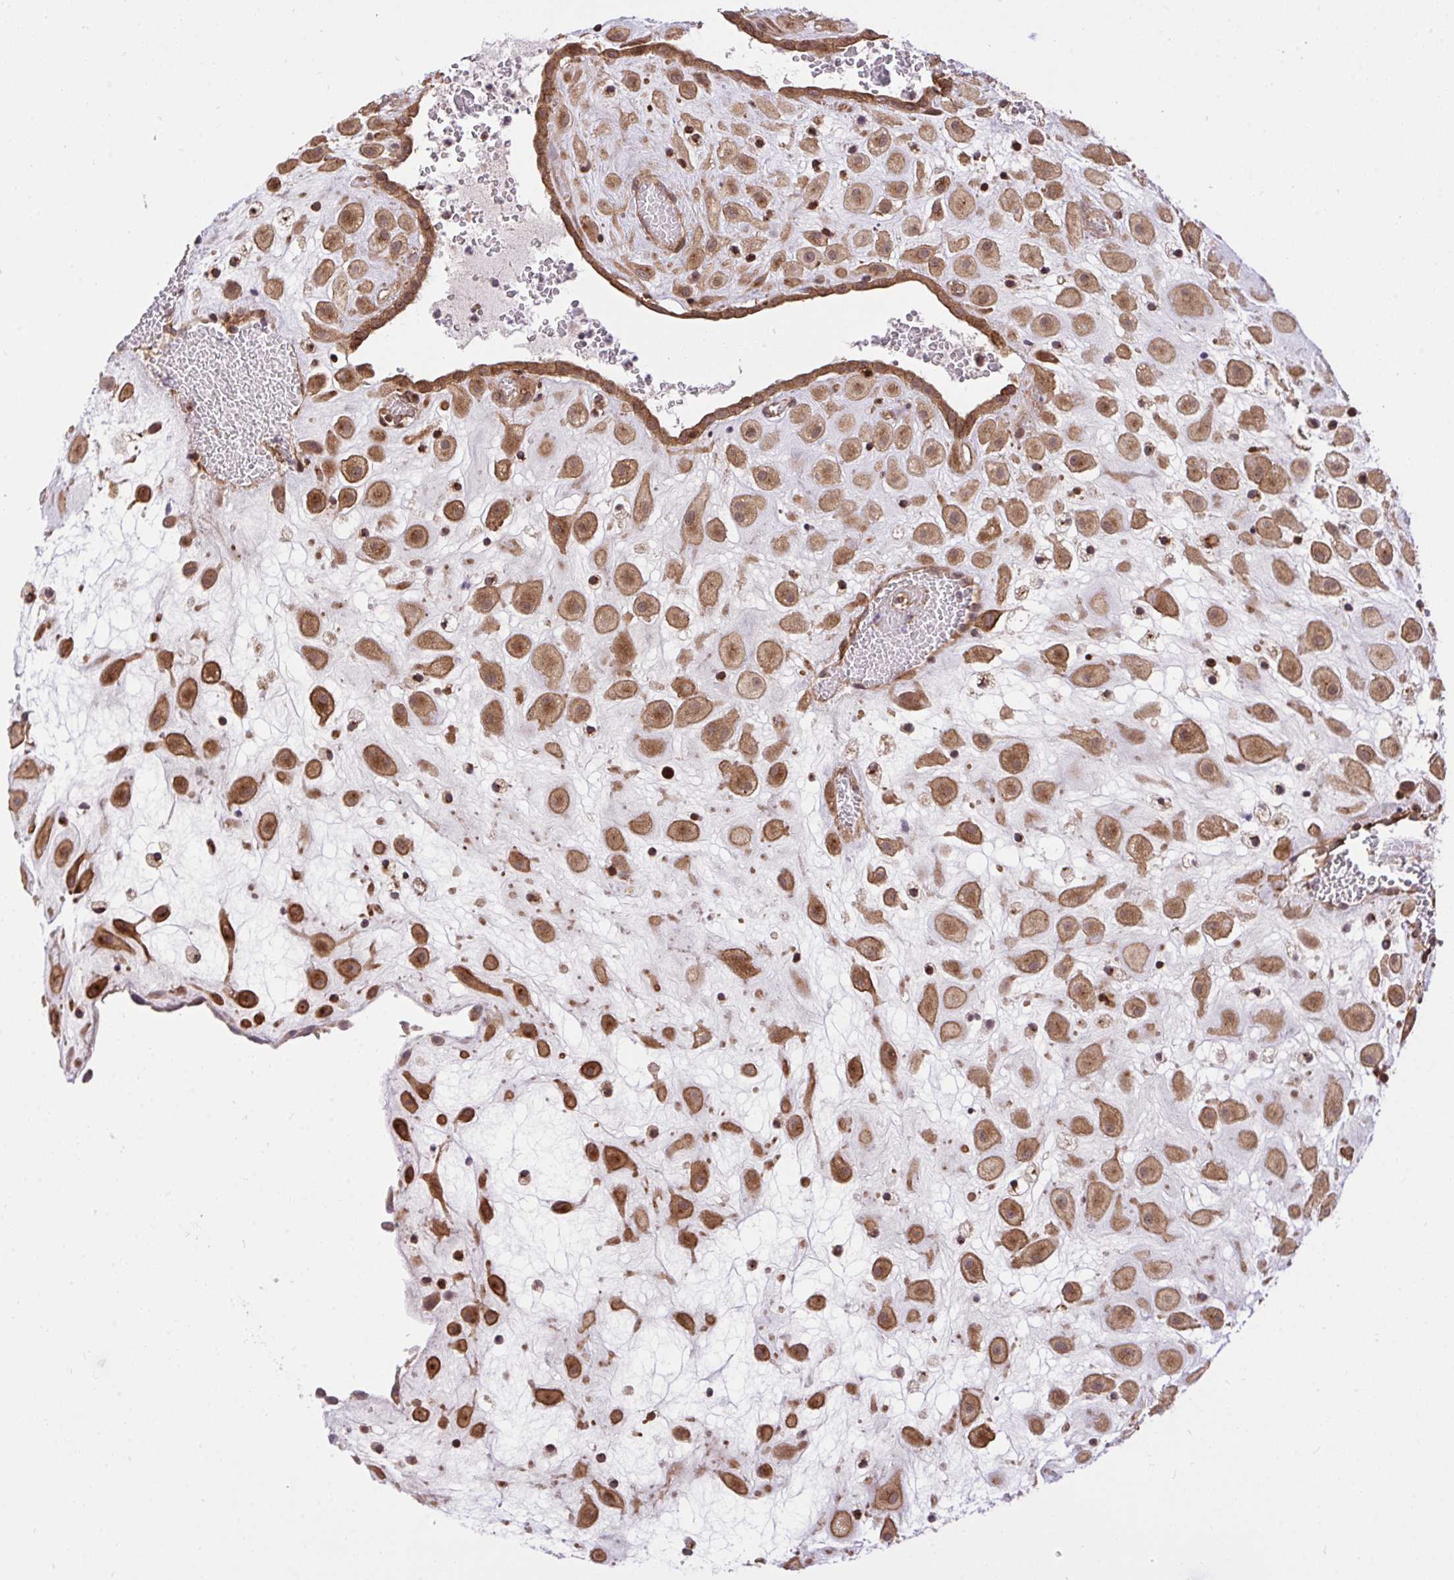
{"staining": {"intensity": "moderate", "quantity": ">75%", "location": "cytoplasmic/membranous"}, "tissue": "placenta", "cell_type": "Decidual cells", "image_type": "normal", "snomed": [{"axis": "morphology", "description": "Normal tissue, NOS"}, {"axis": "topography", "description": "Placenta"}], "caption": "Moderate cytoplasmic/membranous expression is present in about >75% of decidual cells in unremarkable placenta.", "gene": "ERI1", "patient": {"sex": "female", "age": 24}}